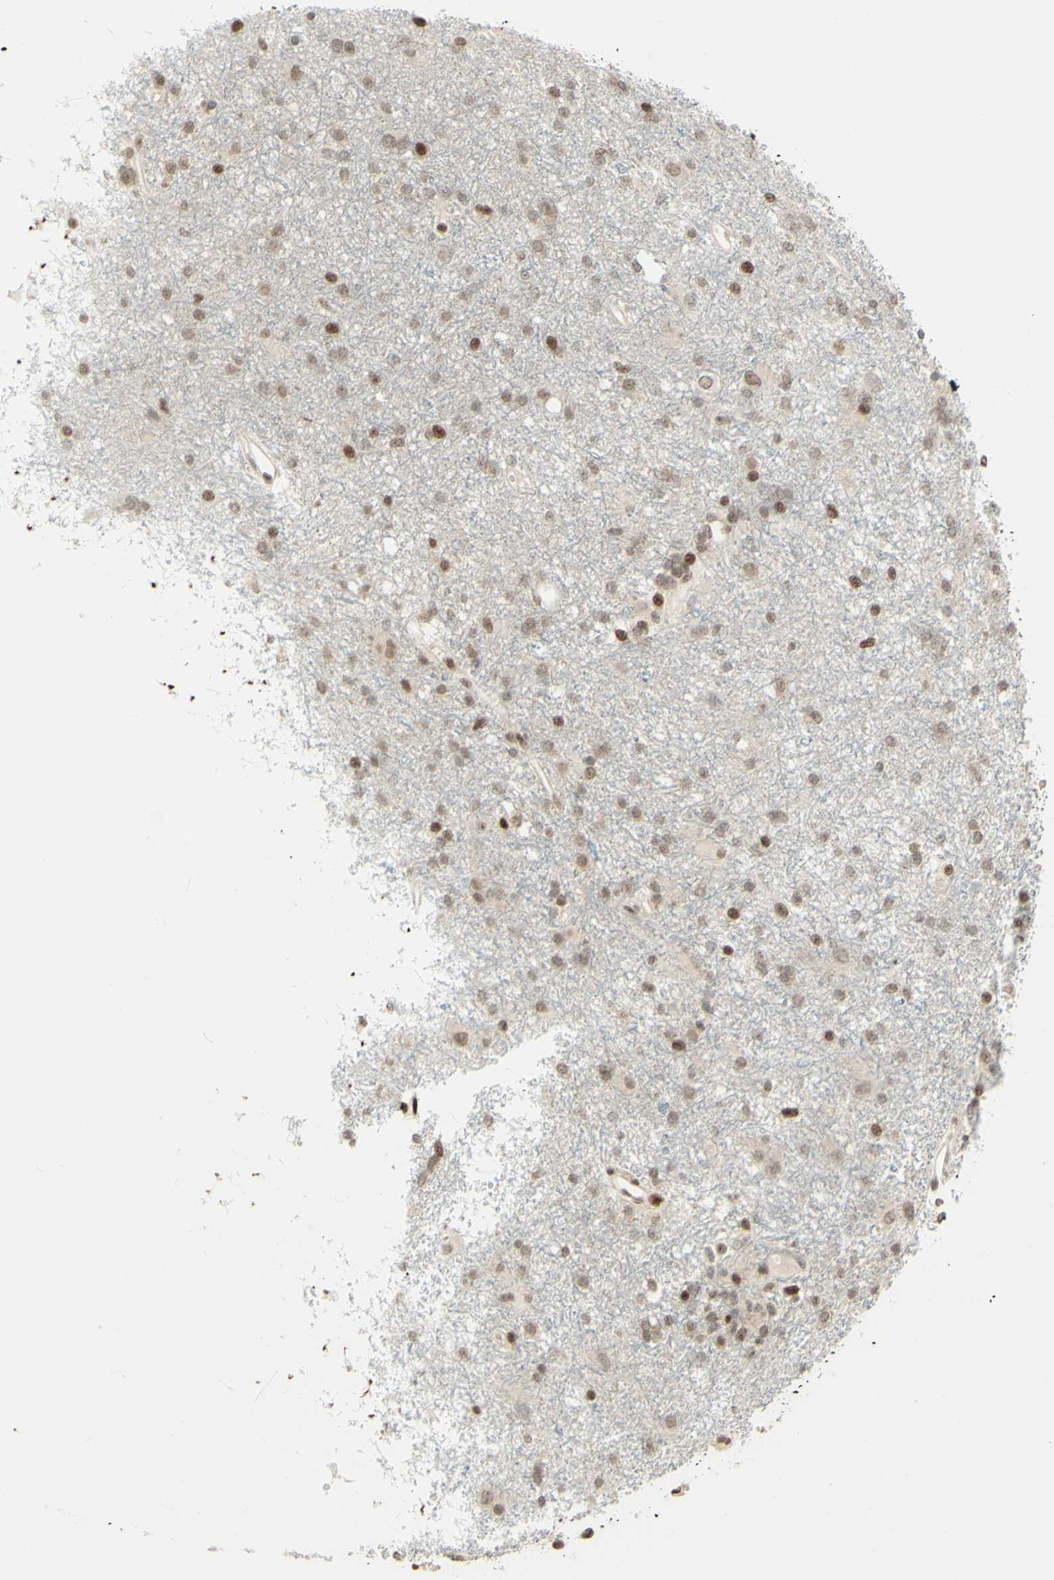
{"staining": {"intensity": "moderate", "quantity": ">75%", "location": "nuclear"}, "tissue": "glioma", "cell_type": "Tumor cells", "image_type": "cancer", "snomed": [{"axis": "morphology", "description": "Glioma, malignant, High grade"}, {"axis": "topography", "description": "Brain"}], "caption": "The image reveals immunohistochemical staining of glioma. There is moderate nuclear positivity is seen in about >75% of tumor cells. Using DAB (3,3'-diaminobenzidine) (brown) and hematoxylin (blue) stains, captured at high magnification using brightfield microscopy.", "gene": "CDKL5", "patient": {"sex": "female", "age": 59}}